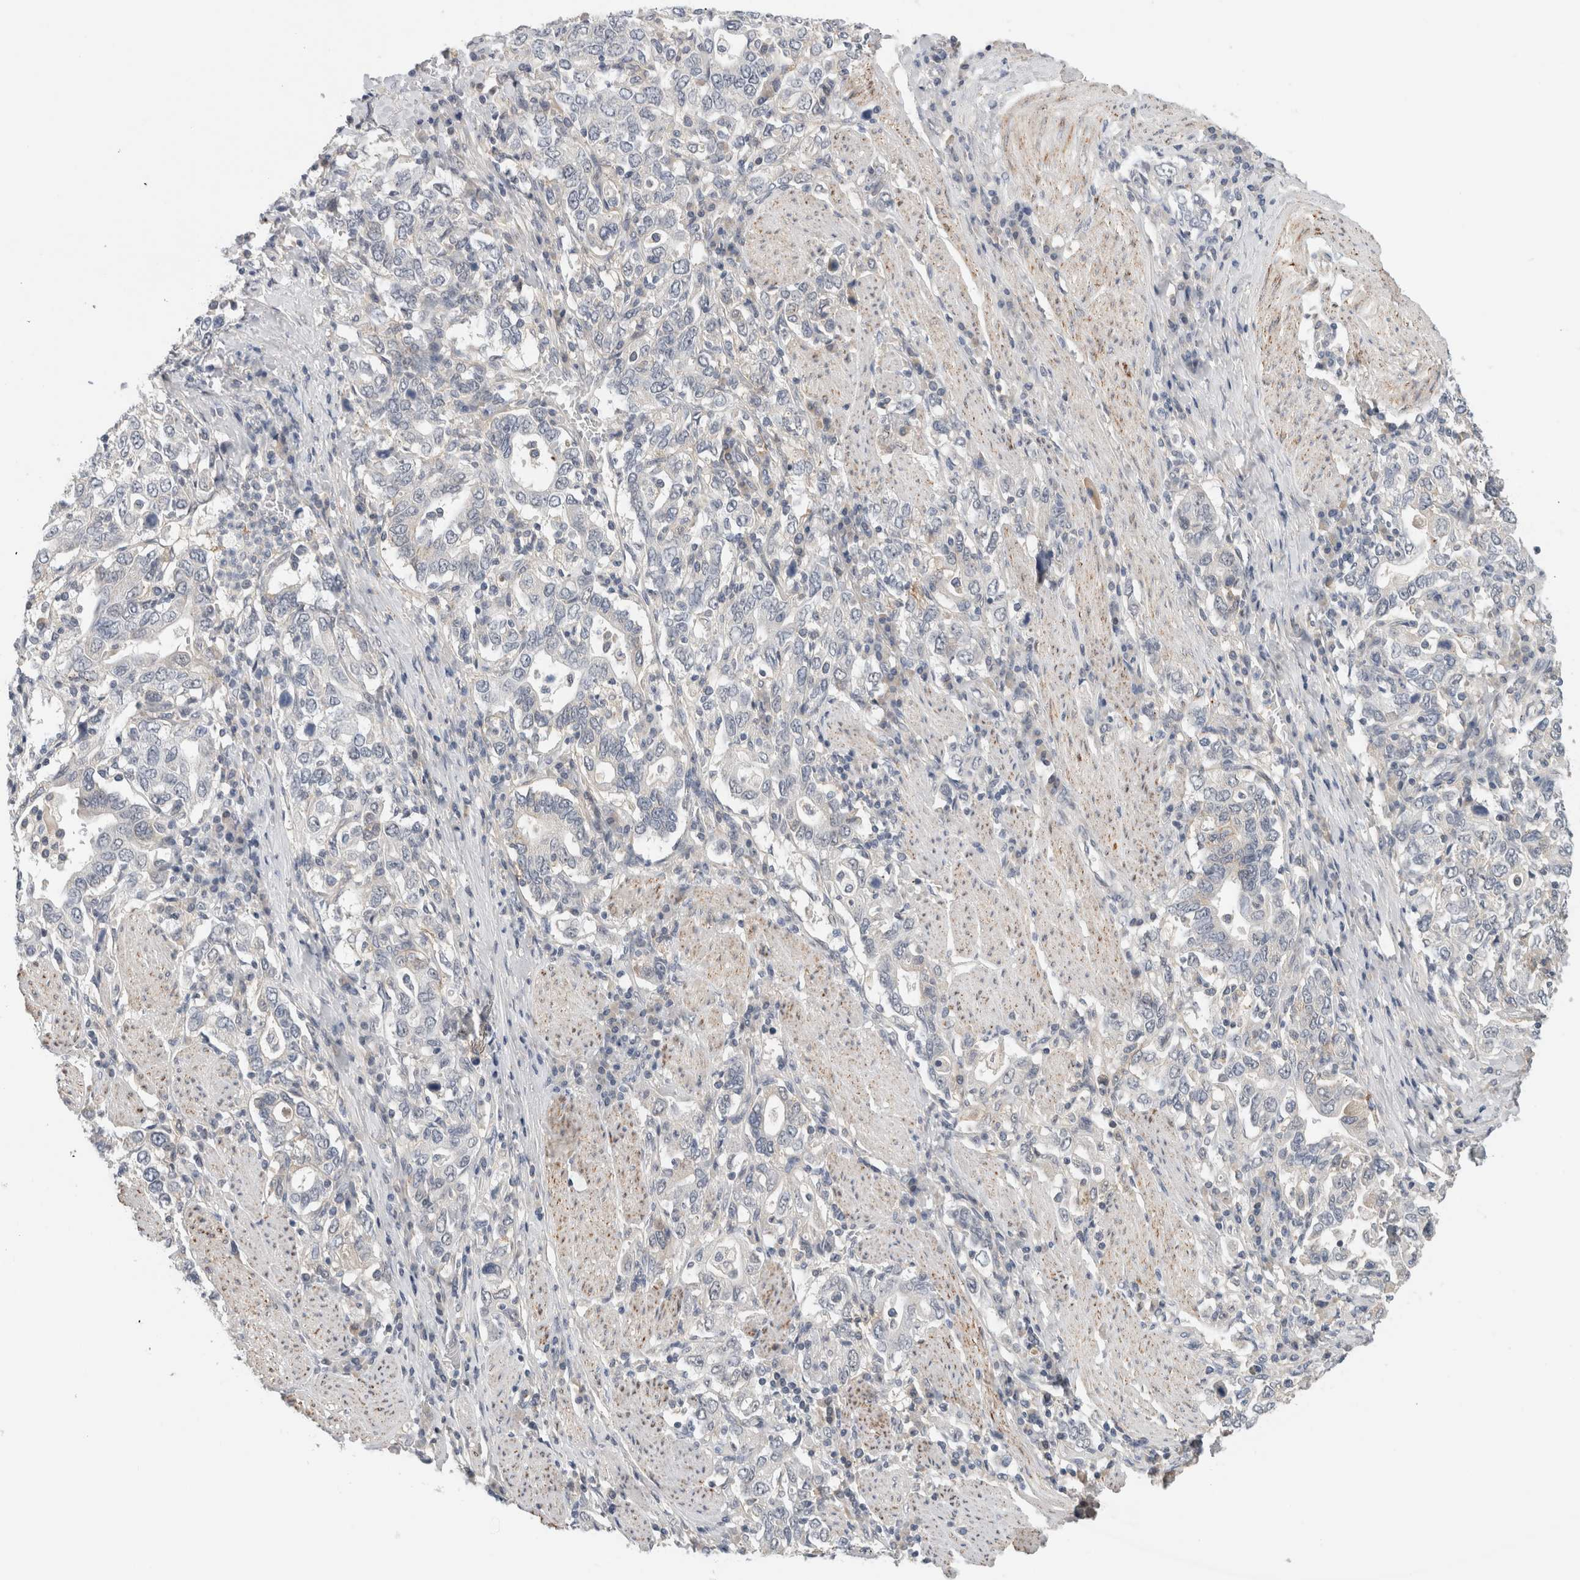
{"staining": {"intensity": "negative", "quantity": "none", "location": "none"}, "tissue": "stomach cancer", "cell_type": "Tumor cells", "image_type": "cancer", "snomed": [{"axis": "morphology", "description": "Adenocarcinoma, NOS"}, {"axis": "topography", "description": "Stomach, upper"}], "caption": "Tumor cells show no significant protein staining in stomach cancer (adenocarcinoma).", "gene": "HCN3", "patient": {"sex": "male", "age": 62}}